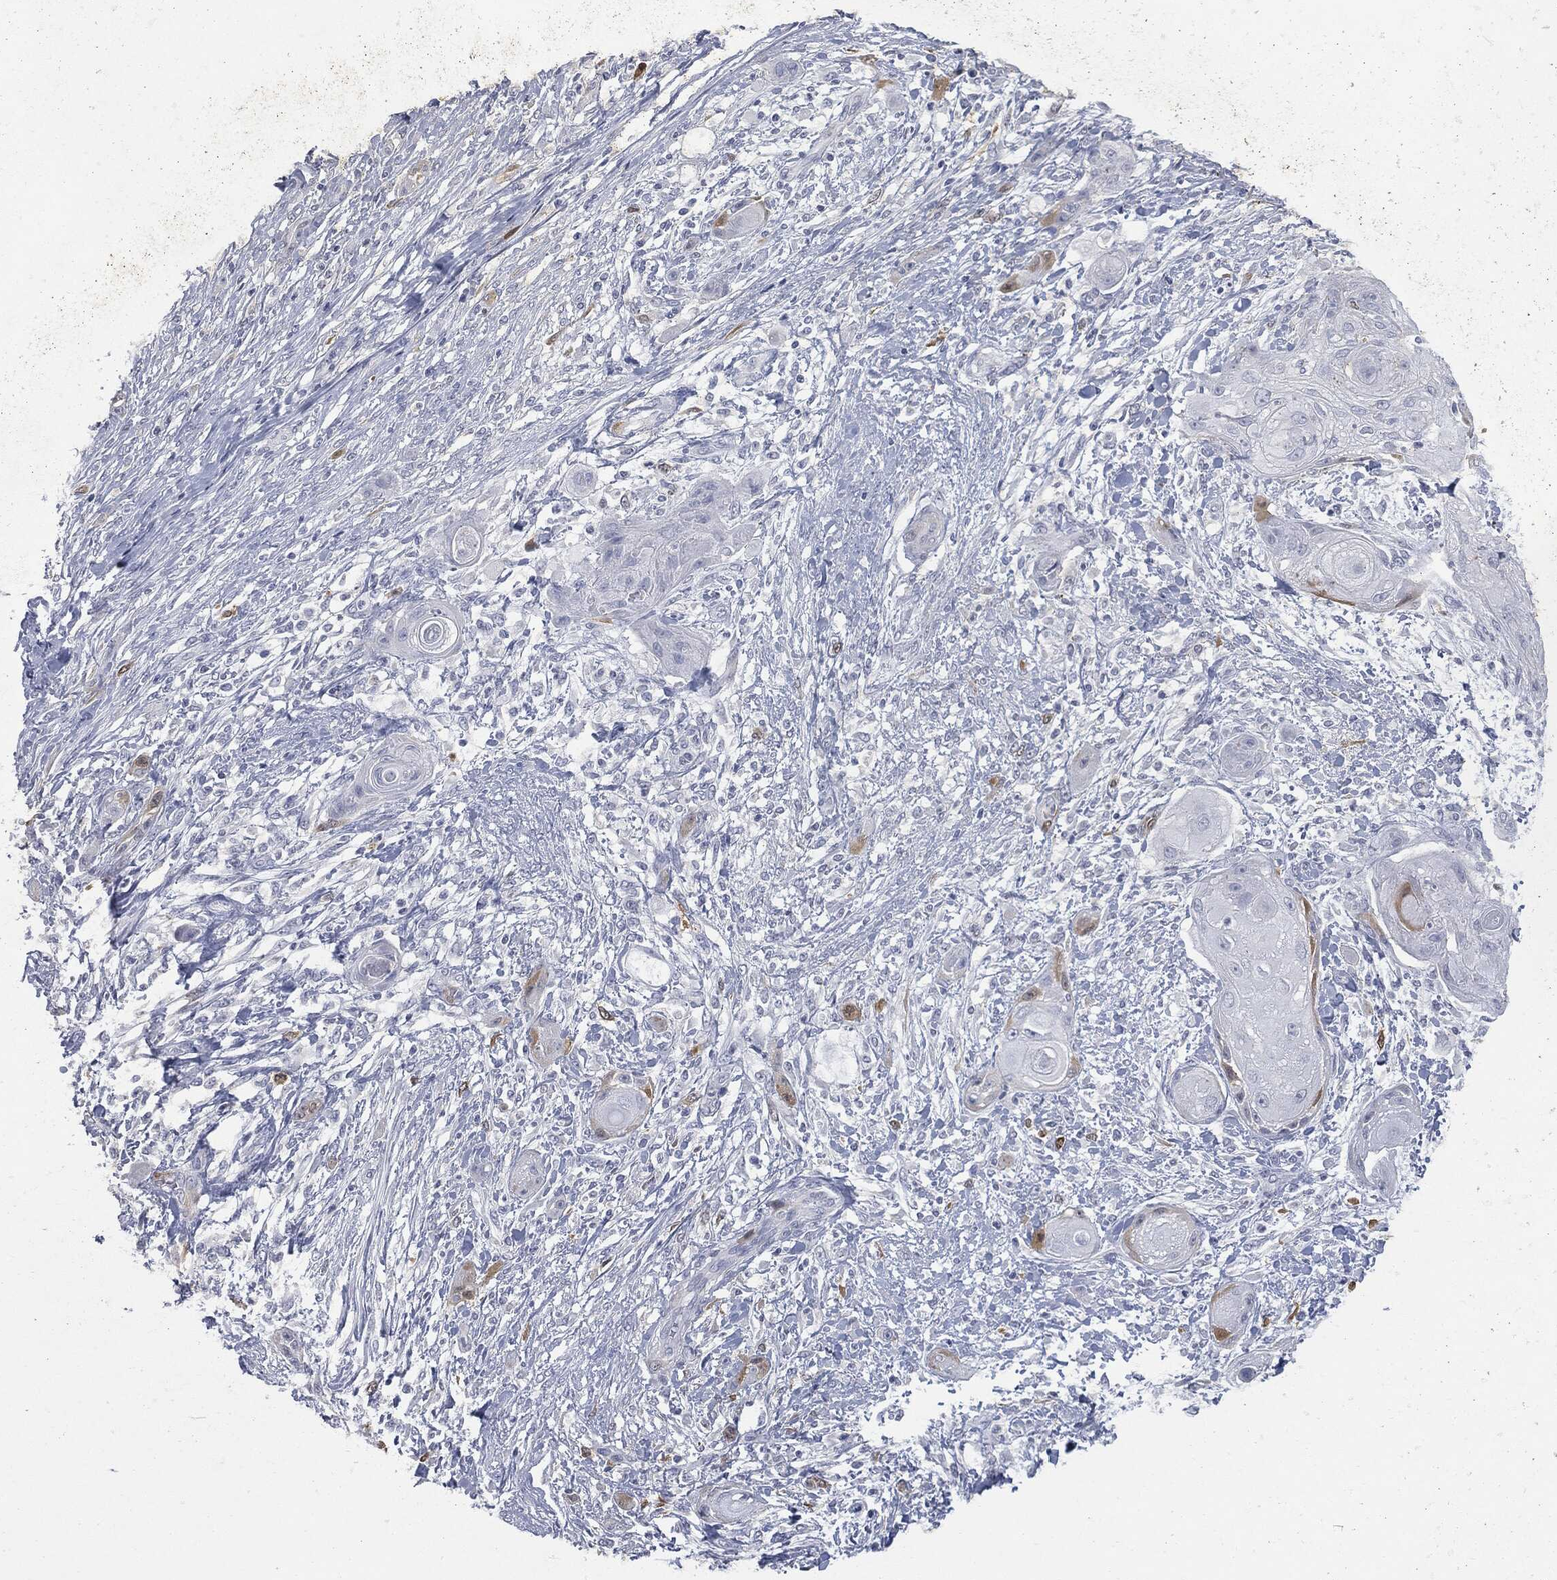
{"staining": {"intensity": "moderate", "quantity": "<25%", "location": "cytoplasmic/membranous"}, "tissue": "skin cancer", "cell_type": "Tumor cells", "image_type": "cancer", "snomed": [{"axis": "morphology", "description": "Squamous cell carcinoma, NOS"}, {"axis": "topography", "description": "Skin"}], "caption": "Immunohistochemistry of human skin cancer exhibits low levels of moderate cytoplasmic/membranous staining in approximately <25% of tumor cells.", "gene": "UBE2C", "patient": {"sex": "male", "age": 62}}